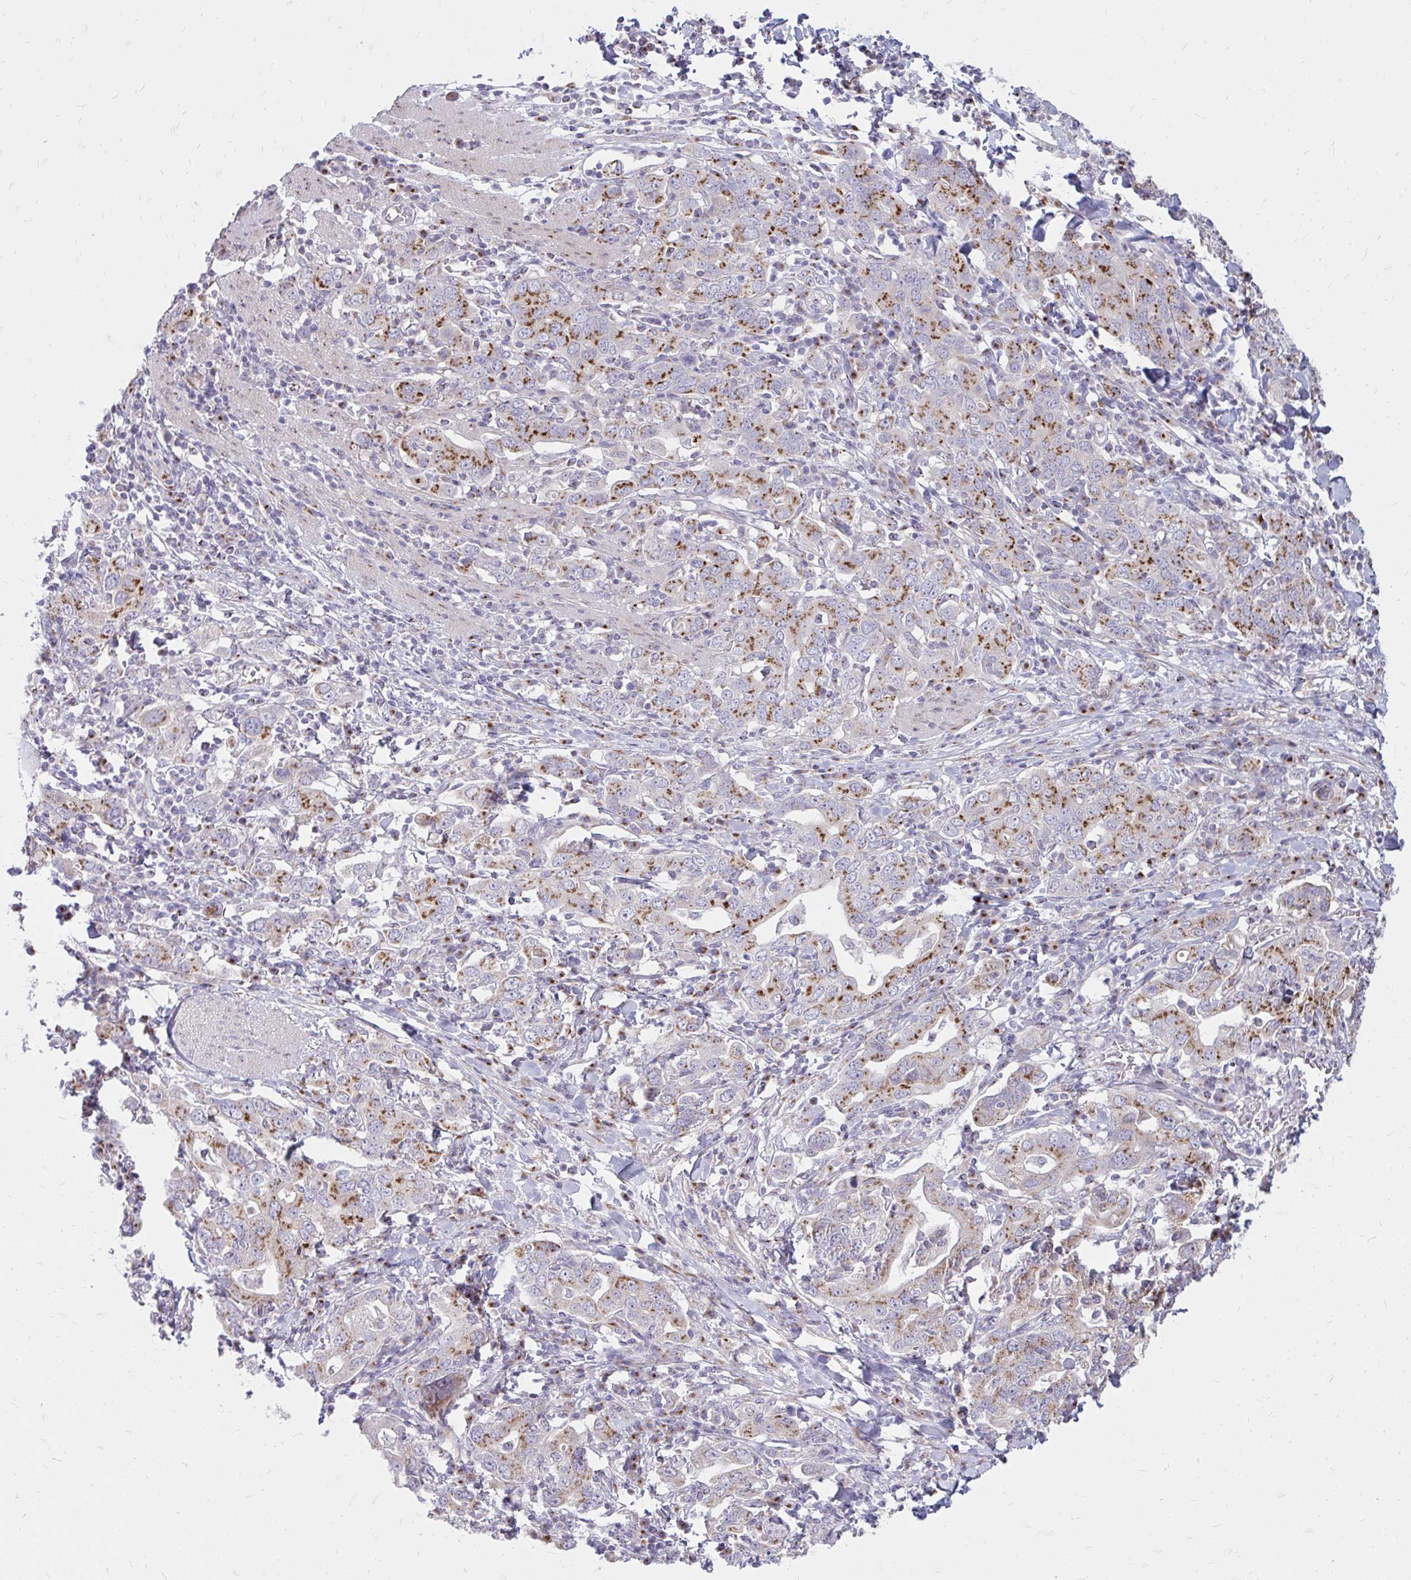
{"staining": {"intensity": "moderate", "quantity": ">75%", "location": "cytoplasmic/membranous"}, "tissue": "stomach cancer", "cell_type": "Tumor cells", "image_type": "cancer", "snomed": [{"axis": "morphology", "description": "Adenocarcinoma, NOS"}, {"axis": "topography", "description": "Stomach, upper"}, {"axis": "topography", "description": "Stomach"}], "caption": "About >75% of tumor cells in human stomach cancer show moderate cytoplasmic/membranous protein positivity as visualized by brown immunohistochemical staining.", "gene": "RAB6B", "patient": {"sex": "male", "age": 62}}